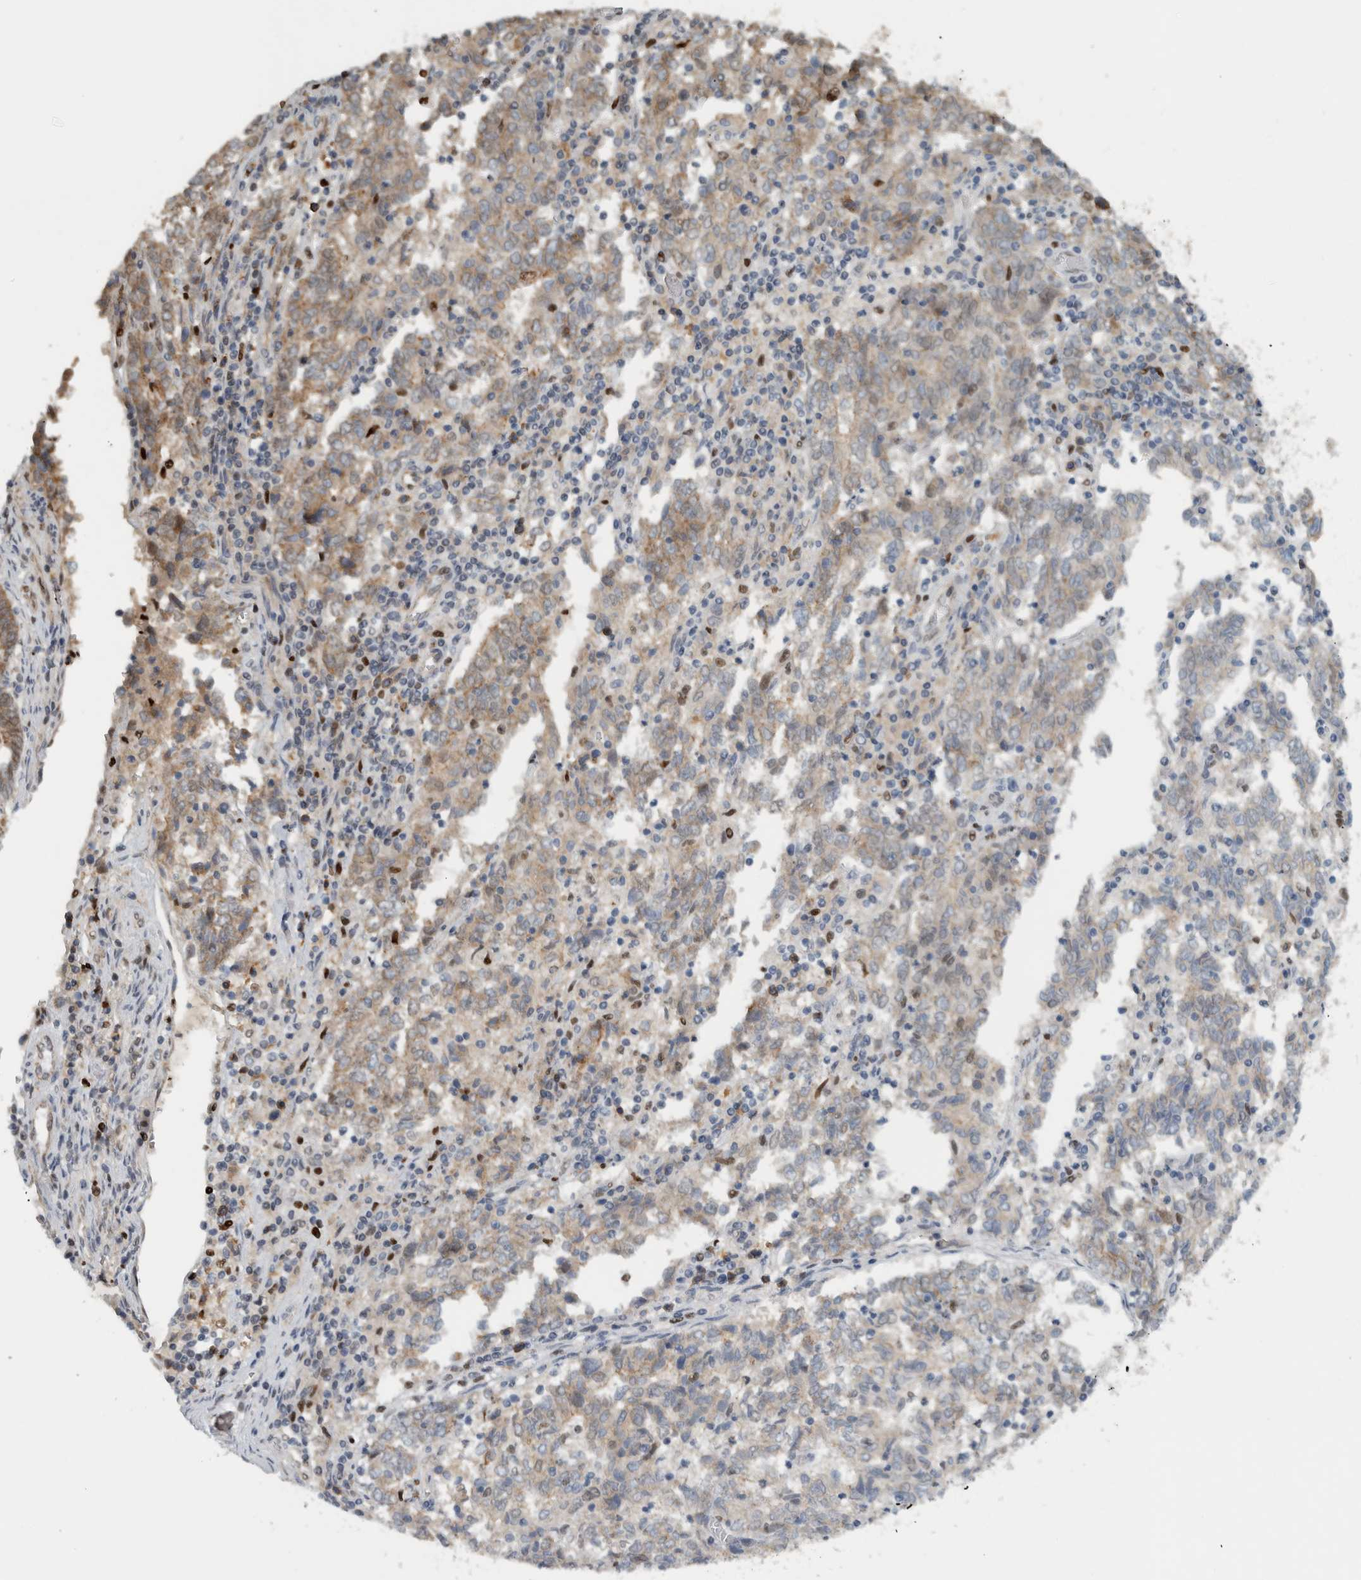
{"staining": {"intensity": "weak", "quantity": ">75%", "location": "cytoplasmic/membranous"}, "tissue": "endometrial cancer", "cell_type": "Tumor cells", "image_type": "cancer", "snomed": [{"axis": "morphology", "description": "Adenocarcinoma, NOS"}, {"axis": "topography", "description": "Endometrium"}], "caption": "Brown immunohistochemical staining in endometrial adenocarcinoma displays weak cytoplasmic/membranous positivity in about >75% of tumor cells.", "gene": "ADPRM", "patient": {"sex": "female", "age": 80}}